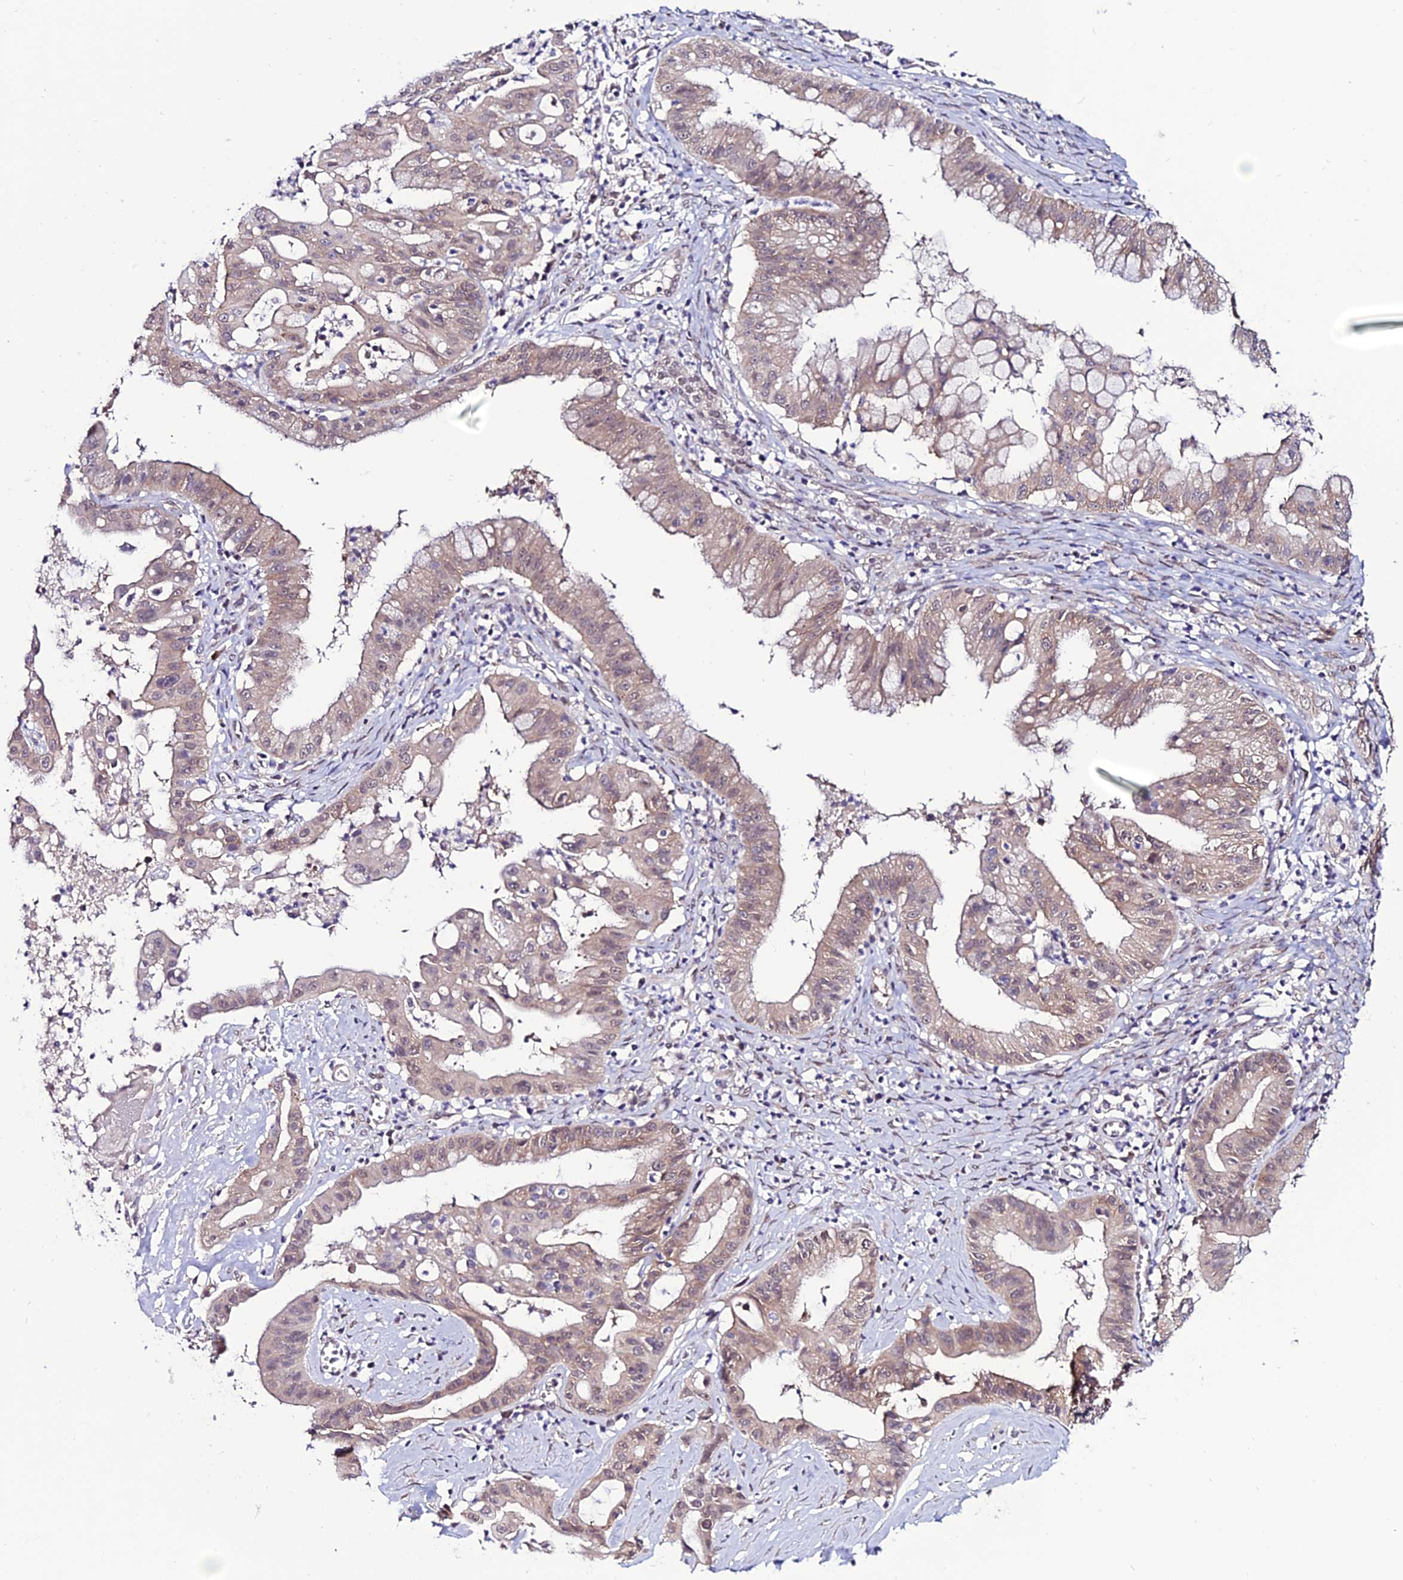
{"staining": {"intensity": "weak", "quantity": "25%-75%", "location": "cytoplasmic/membranous,nuclear"}, "tissue": "ovarian cancer", "cell_type": "Tumor cells", "image_type": "cancer", "snomed": [{"axis": "morphology", "description": "Cystadenocarcinoma, mucinous, NOS"}, {"axis": "topography", "description": "Ovary"}], "caption": "Ovarian mucinous cystadenocarcinoma stained with a protein marker exhibits weak staining in tumor cells.", "gene": "FZD8", "patient": {"sex": "female", "age": 70}}